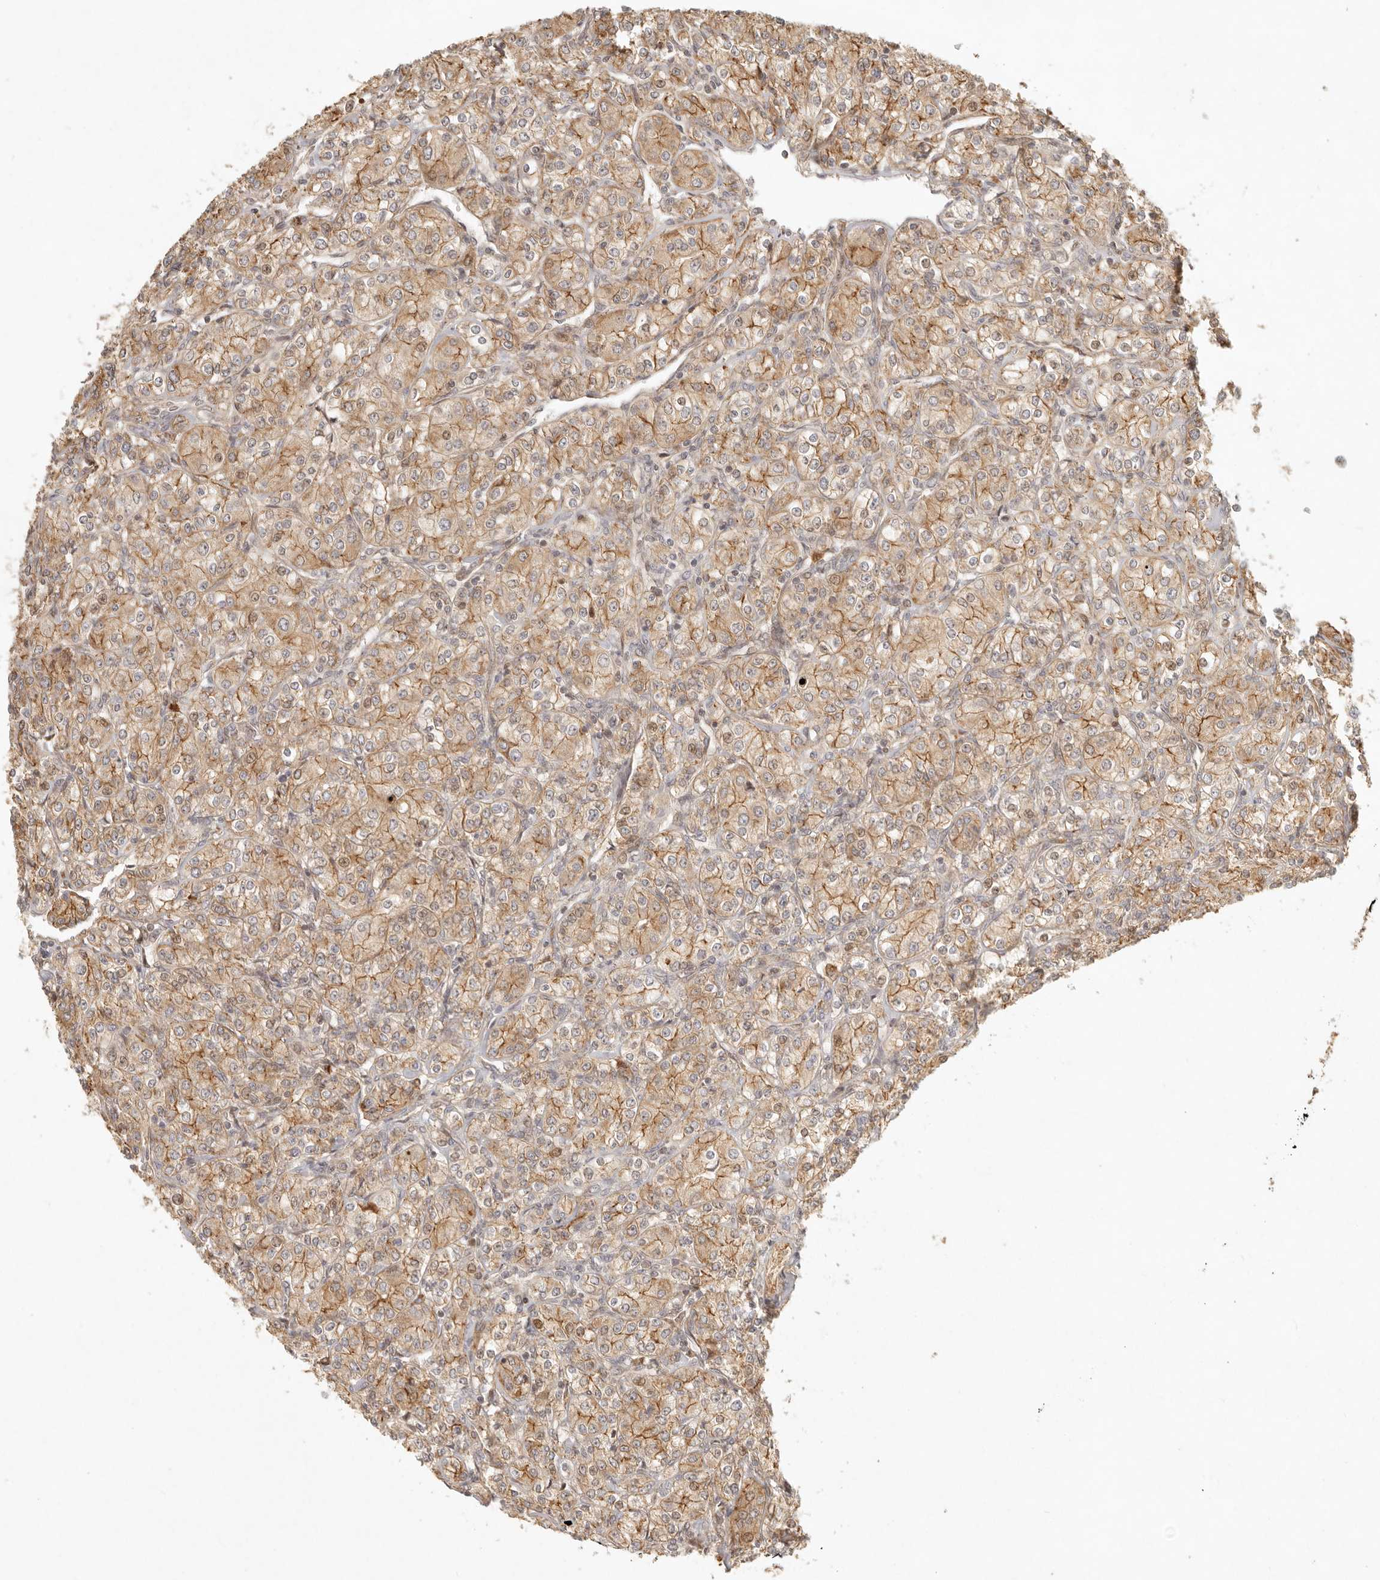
{"staining": {"intensity": "moderate", "quantity": ">75%", "location": "cytoplasmic/membranous"}, "tissue": "renal cancer", "cell_type": "Tumor cells", "image_type": "cancer", "snomed": [{"axis": "morphology", "description": "Adenocarcinoma, NOS"}, {"axis": "topography", "description": "Kidney"}], "caption": "High-power microscopy captured an immunohistochemistry photomicrograph of adenocarcinoma (renal), revealing moderate cytoplasmic/membranous staining in about >75% of tumor cells.", "gene": "KLHL38", "patient": {"sex": "male", "age": 77}}